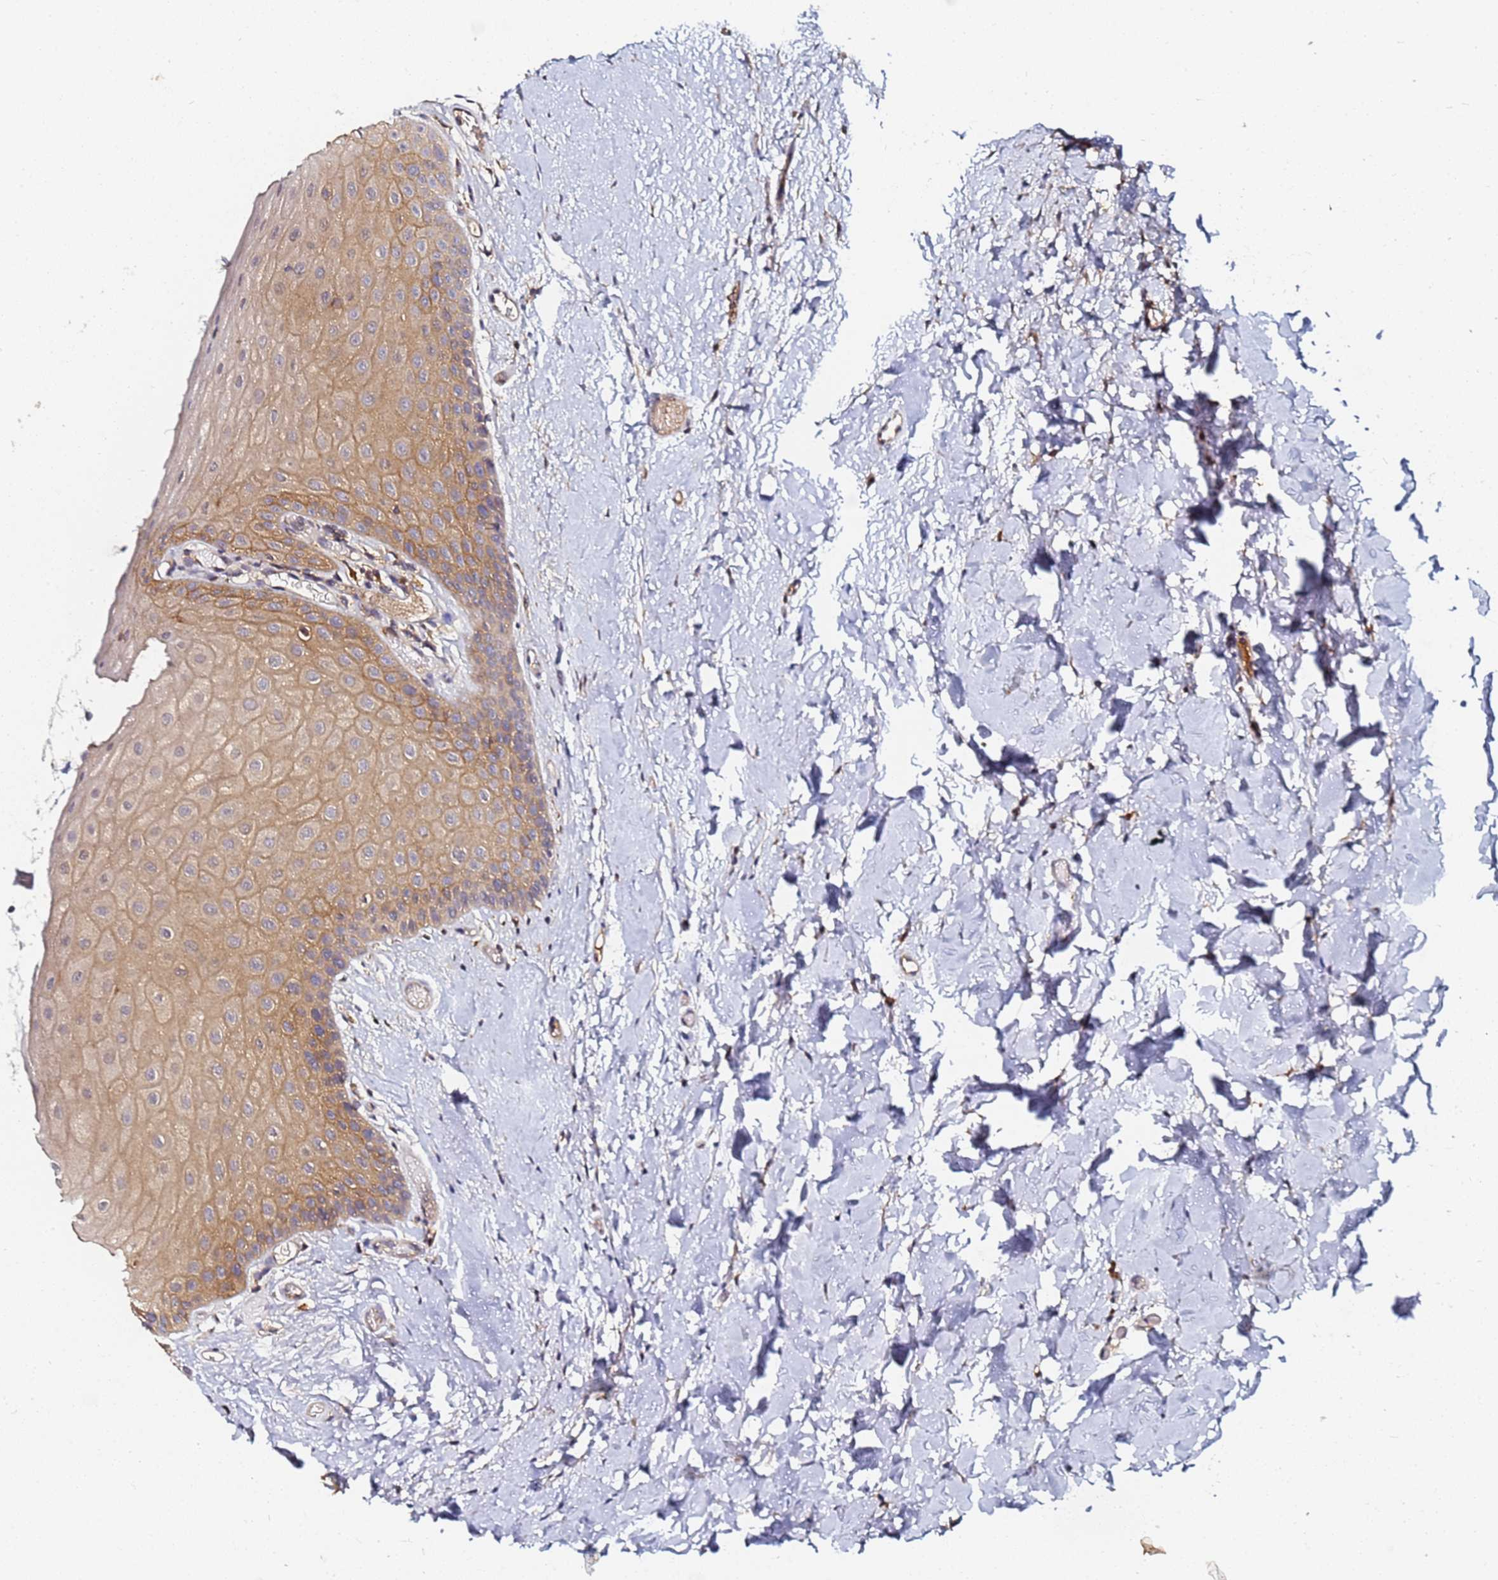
{"staining": {"intensity": "strong", "quantity": "25%-75%", "location": "cytoplasmic/membranous"}, "tissue": "oral mucosa", "cell_type": "Squamous epithelial cells", "image_type": "normal", "snomed": [{"axis": "morphology", "description": "Normal tissue, NOS"}, {"axis": "topography", "description": "Oral tissue"}], "caption": "Immunohistochemical staining of unremarkable human oral mucosa reveals high levels of strong cytoplasmic/membranous staining in about 25%-75% of squamous epithelial cells.", "gene": "LRRC69", "patient": {"sex": "female", "age": 67}}